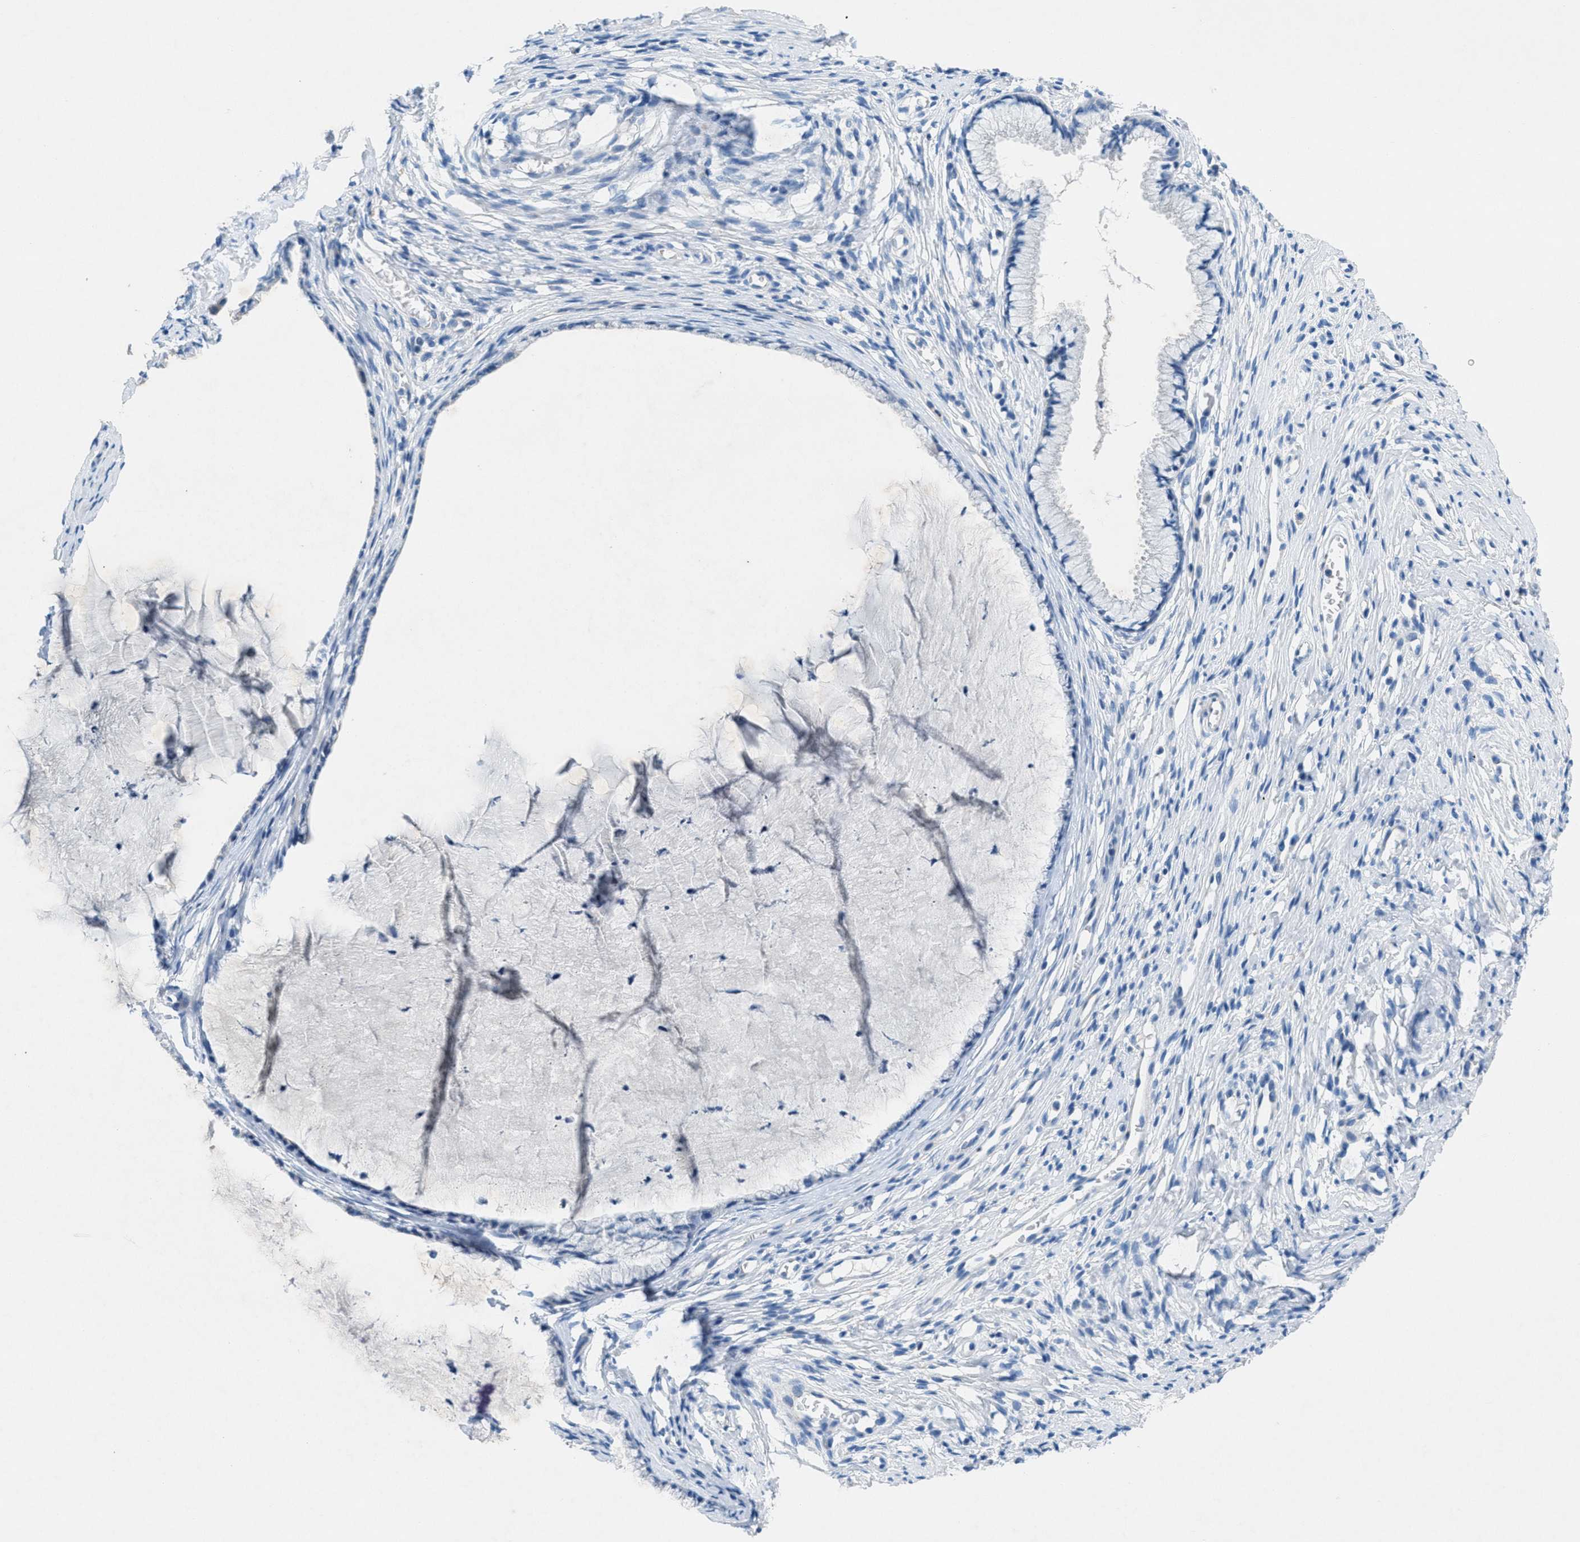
{"staining": {"intensity": "negative", "quantity": "none", "location": "none"}, "tissue": "cervix", "cell_type": "Glandular cells", "image_type": "normal", "snomed": [{"axis": "morphology", "description": "Normal tissue, NOS"}, {"axis": "topography", "description": "Cervix"}], "caption": "DAB (3,3'-diaminobenzidine) immunohistochemical staining of normal cervix shows no significant expression in glandular cells. (DAB immunohistochemistry, high magnification).", "gene": "GALNT17", "patient": {"sex": "female", "age": 77}}